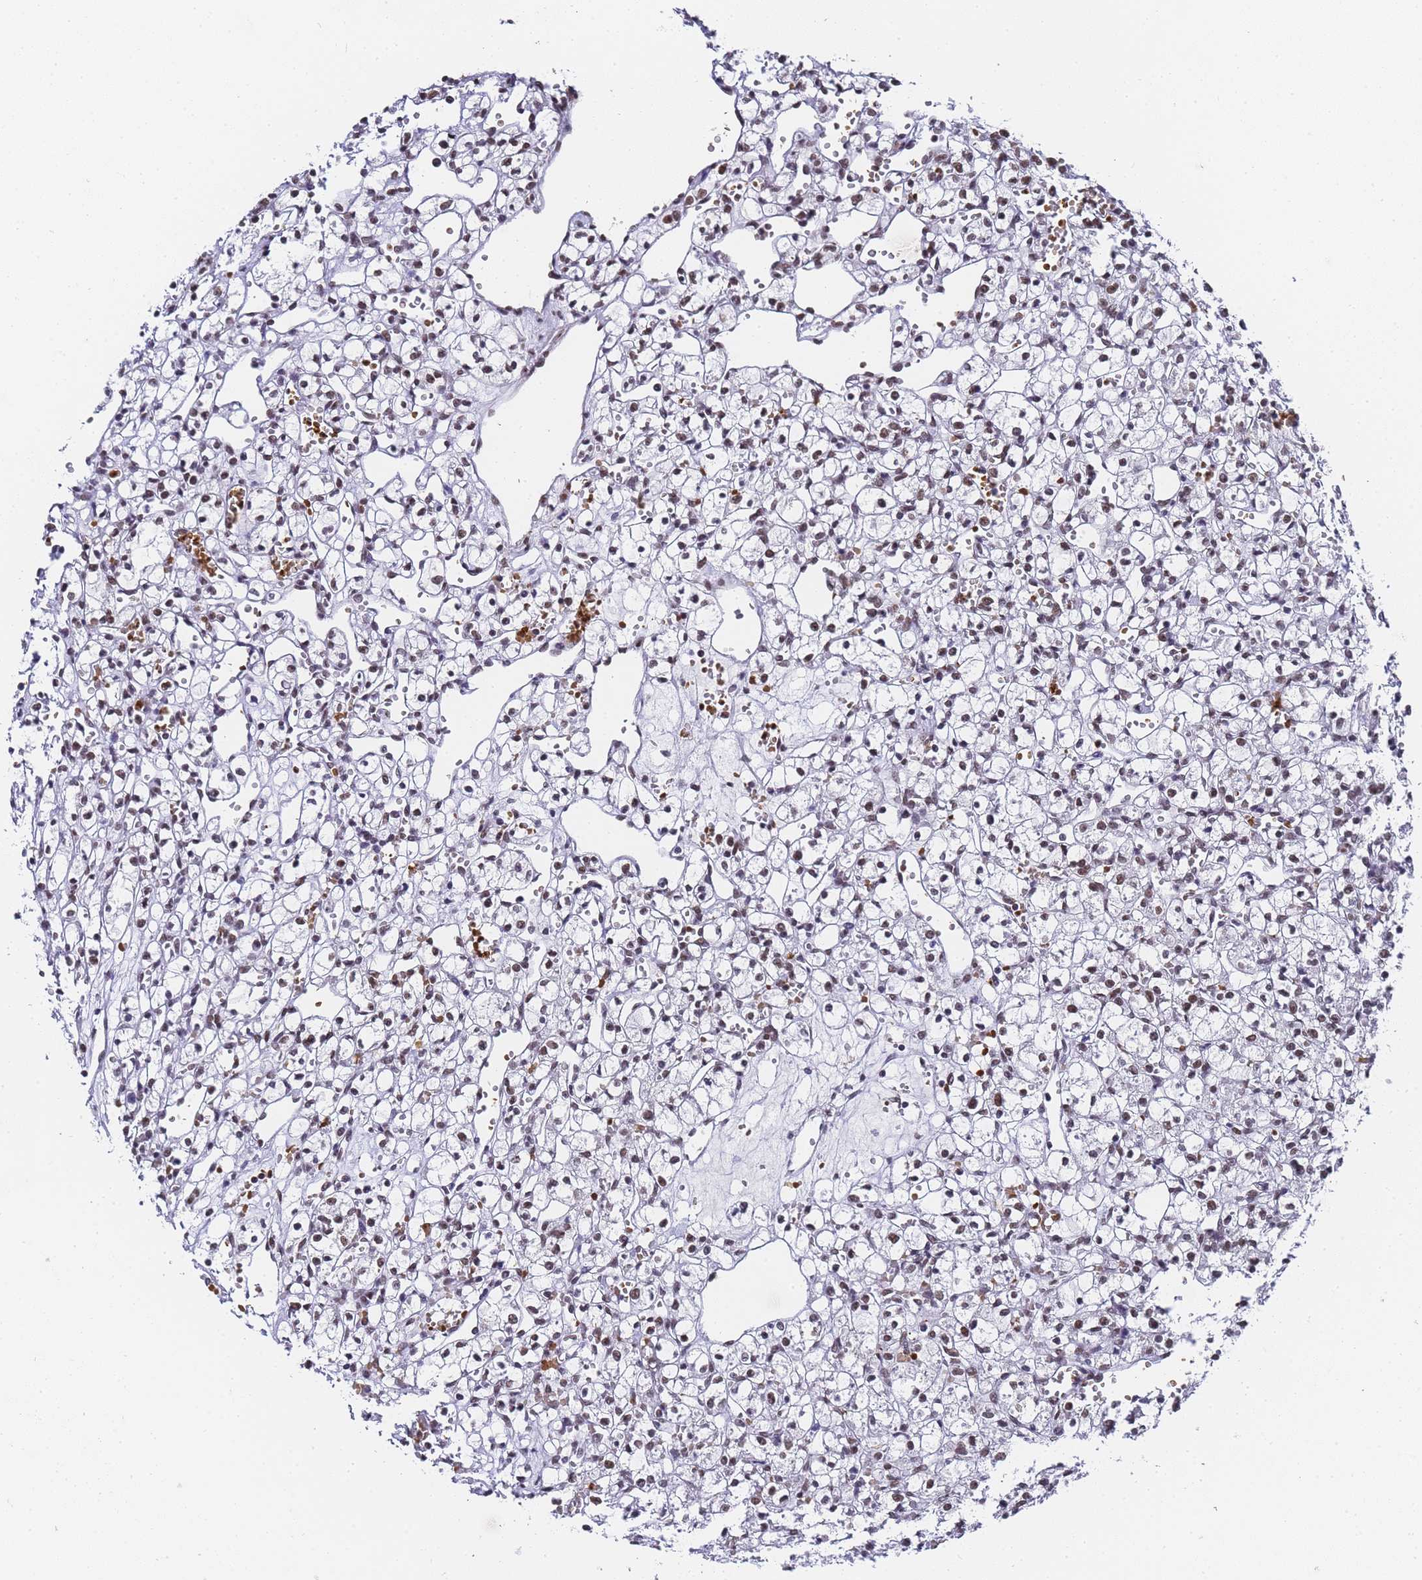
{"staining": {"intensity": "weak", "quantity": "<25%", "location": "nuclear"}, "tissue": "renal cancer", "cell_type": "Tumor cells", "image_type": "cancer", "snomed": [{"axis": "morphology", "description": "Adenocarcinoma, NOS"}, {"axis": "topography", "description": "Kidney"}], "caption": "Immunohistochemistry of human adenocarcinoma (renal) demonstrates no staining in tumor cells.", "gene": "POLR1A", "patient": {"sex": "female", "age": 59}}